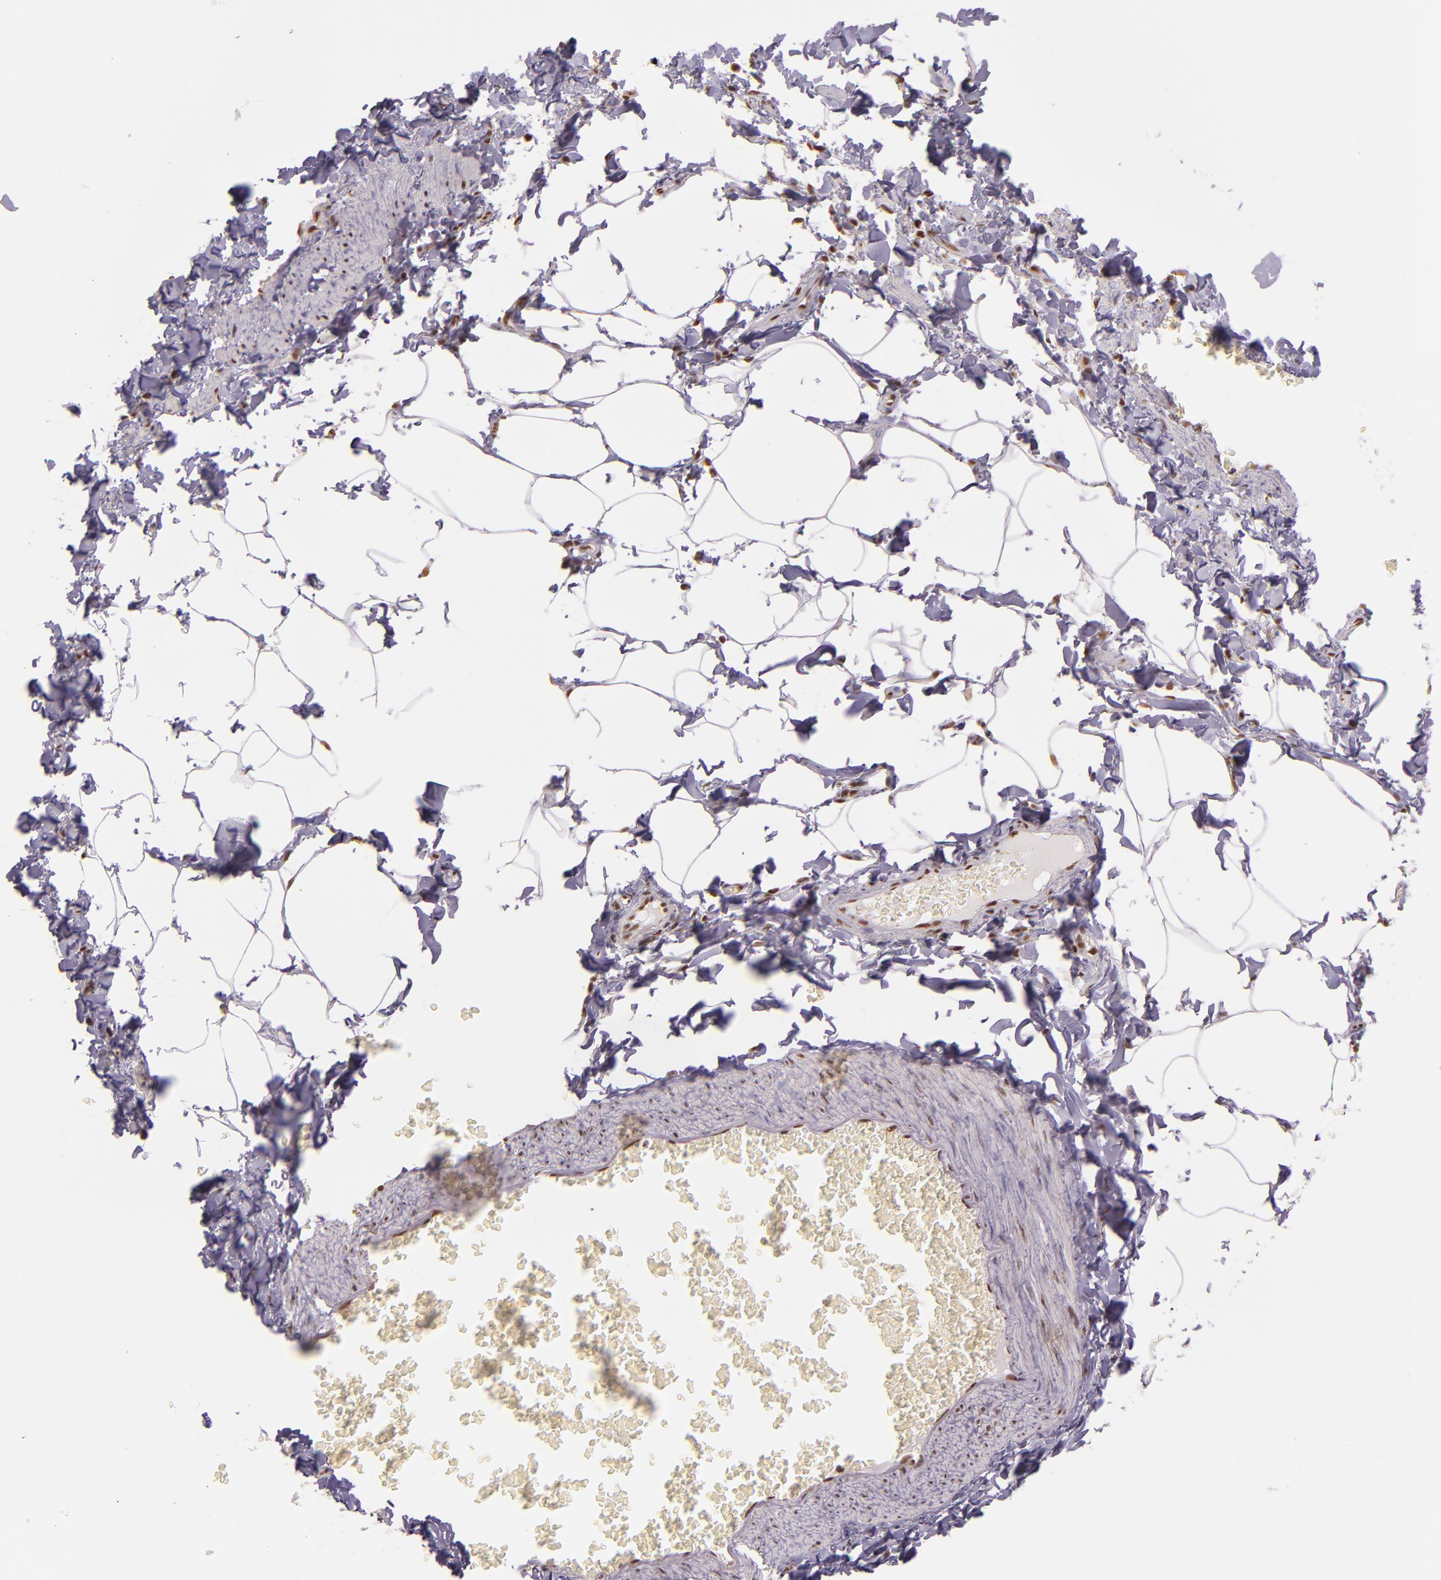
{"staining": {"intensity": "moderate", "quantity": ">75%", "location": "nuclear"}, "tissue": "adipose tissue", "cell_type": "Adipocytes", "image_type": "normal", "snomed": [{"axis": "morphology", "description": "Normal tissue, NOS"}, {"axis": "topography", "description": "Vascular tissue"}], "caption": "Immunohistochemistry (IHC) of unremarkable human adipose tissue reveals medium levels of moderate nuclear expression in about >75% of adipocytes.", "gene": "USF1", "patient": {"sex": "male", "age": 41}}